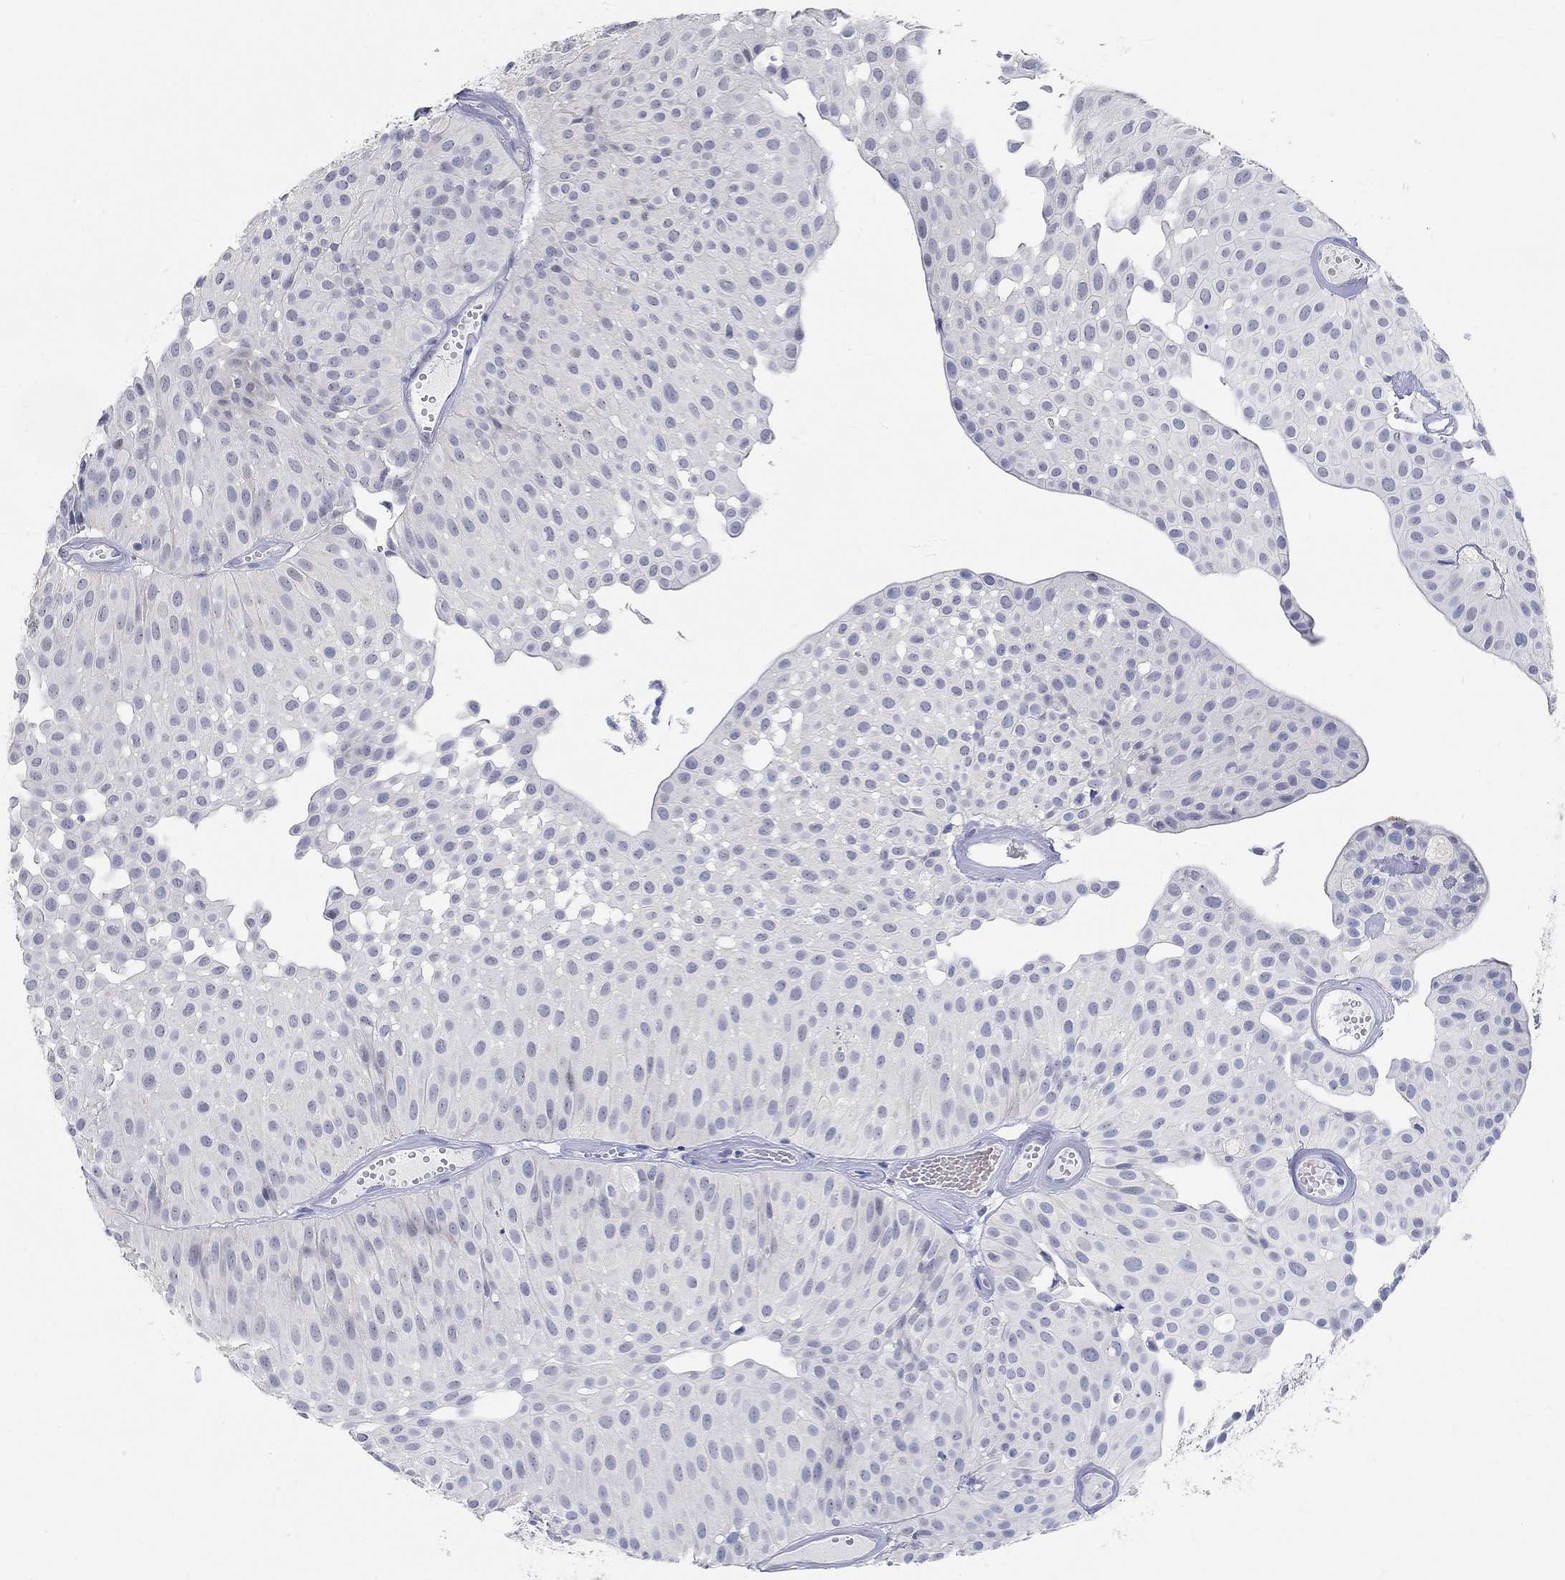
{"staining": {"intensity": "negative", "quantity": "none", "location": "none"}, "tissue": "urothelial cancer", "cell_type": "Tumor cells", "image_type": "cancer", "snomed": [{"axis": "morphology", "description": "Urothelial carcinoma, Low grade"}, {"axis": "topography", "description": "Urinary bladder"}], "caption": "Protein analysis of low-grade urothelial carcinoma demonstrates no significant staining in tumor cells. (Stains: DAB IHC with hematoxylin counter stain, Microscopy: brightfield microscopy at high magnification).", "gene": "GRIA3", "patient": {"sex": "male", "age": 64}}